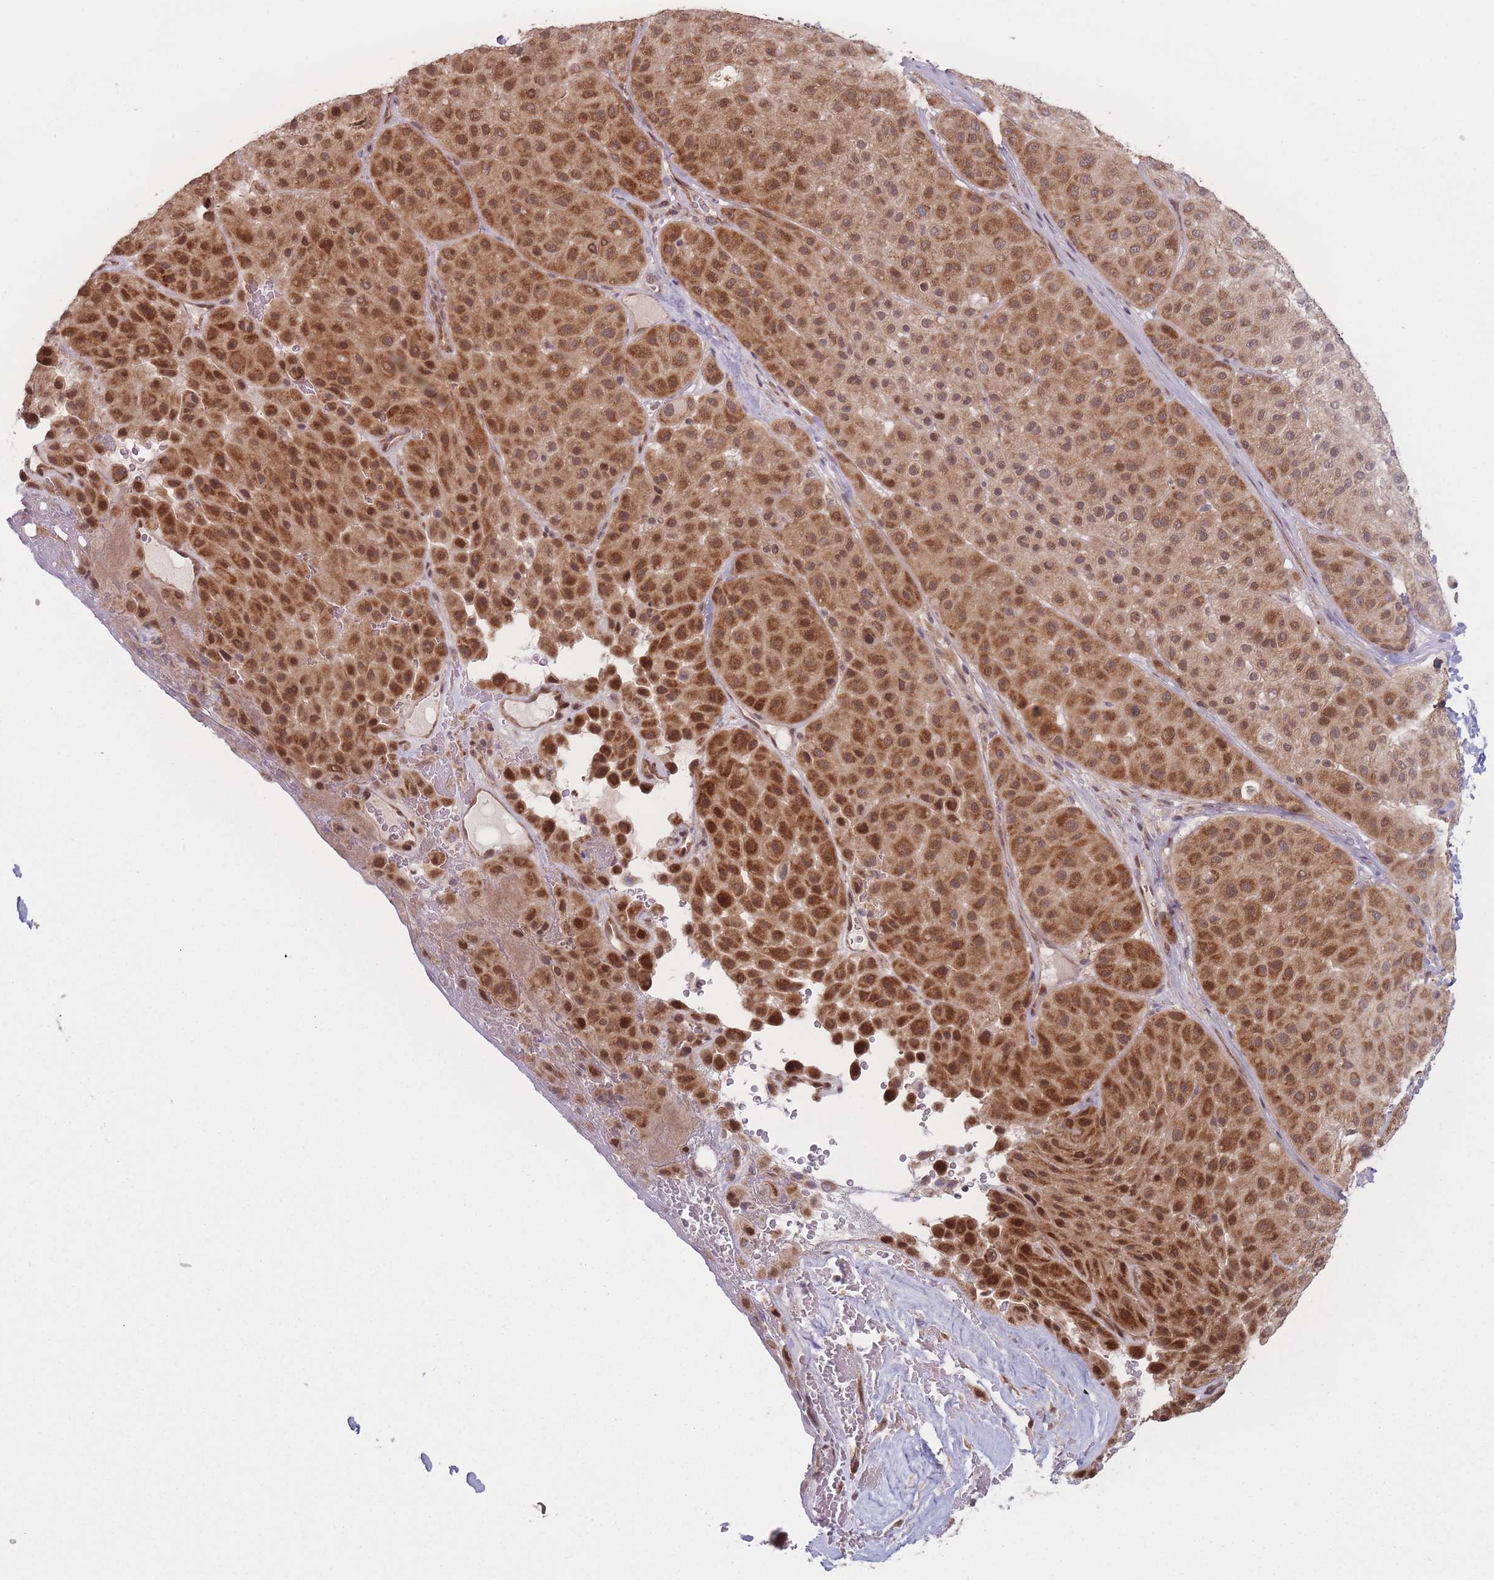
{"staining": {"intensity": "strong", "quantity": ">75%", "location": "cytoplasmic/membranous,nuclear"}, "tissue": "melanoma", "cell_type": "Tumor cells", "image_type": "cancer", "snomed": [{"axis": "morphology", "description": "Malignant melanoma, Metastatic site"}, {"axis": "topography", "description": "Smooth muscle"}], "caption": "Immunohistochemistry (DAB) staining of human malignant melanoma (metastatic site) displays strong cytoplasmic/membranous and nuclear protein staining in about >75% of tumor cells.", "gene": "RPS18", "patient": {"sex": "male", "age": 41}}